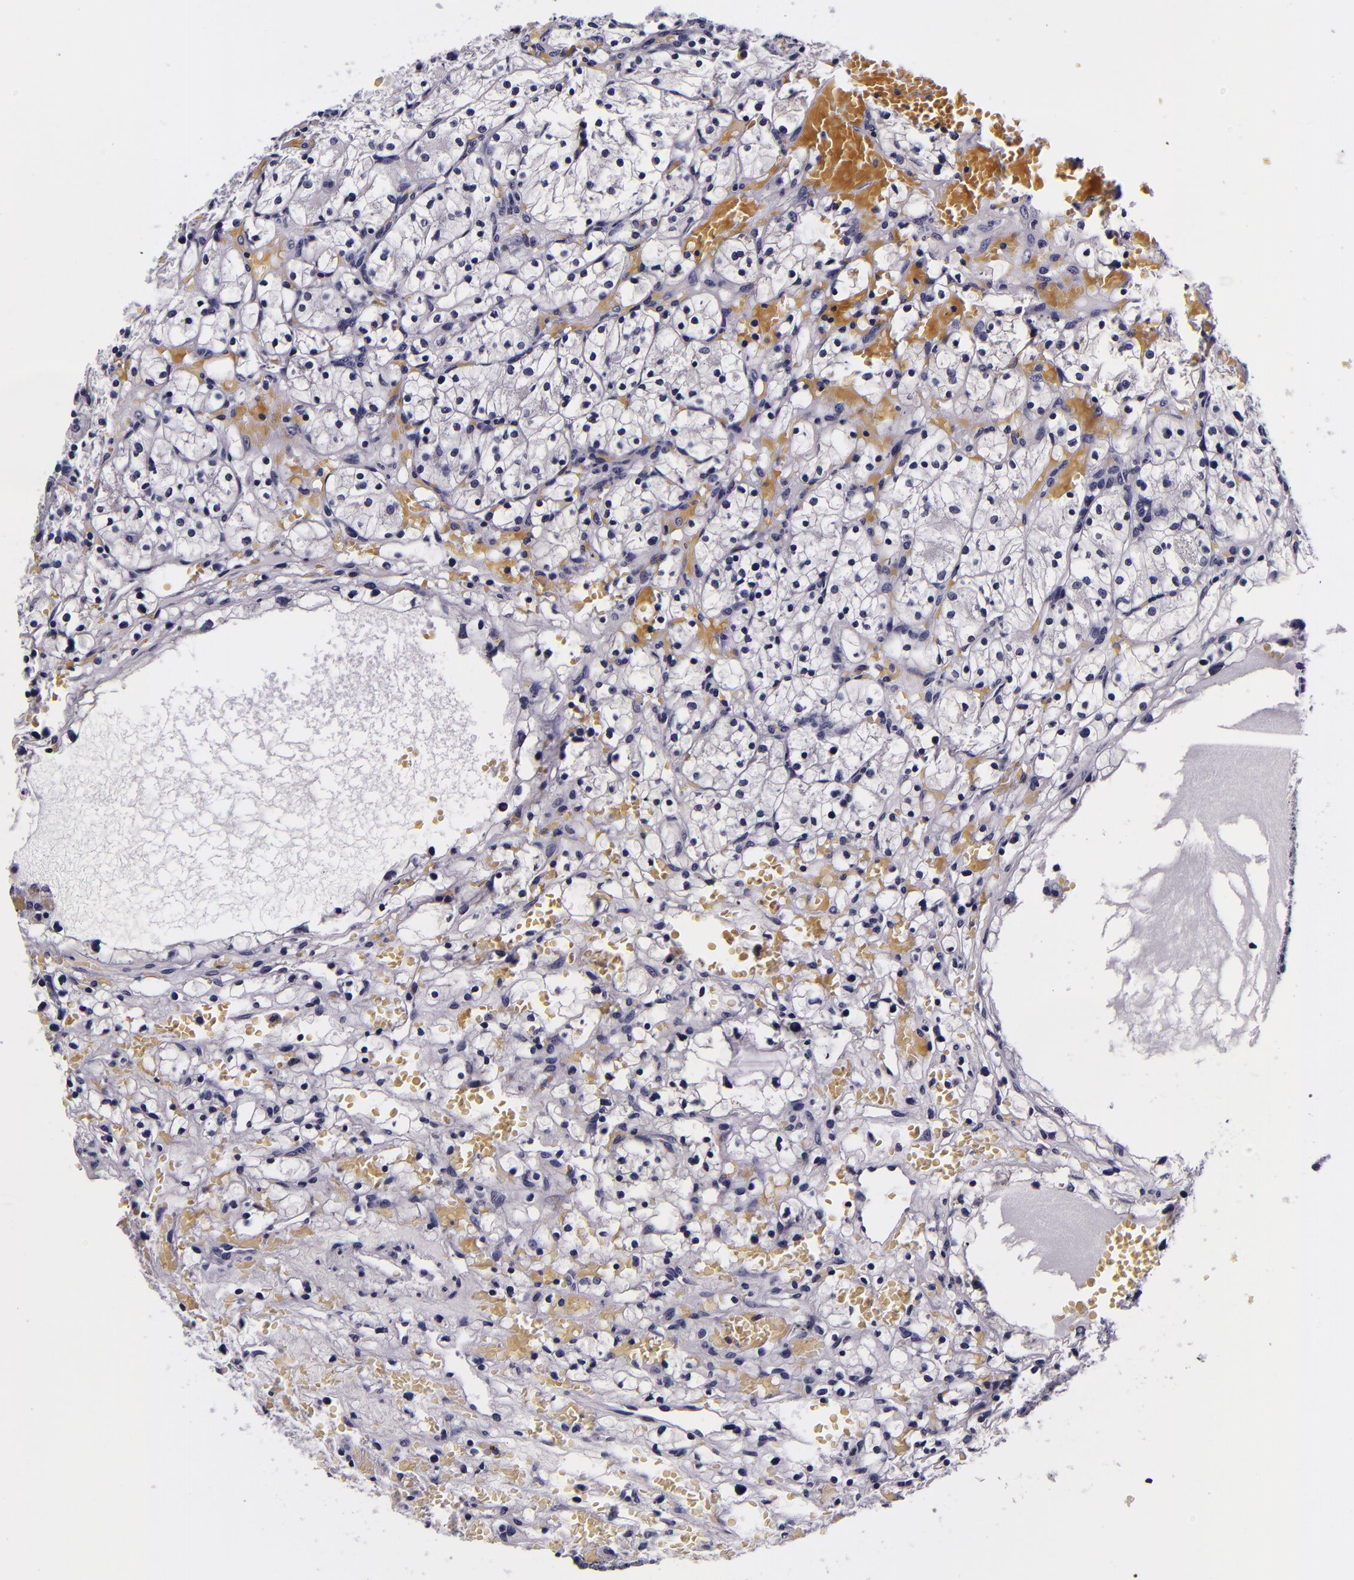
{"staining": {"intensity": "negative", "quantity": "none", "location": "none"}, "tissue": "renal cancer", "cell_type": "Tumor cells", "image_type": "cancer", "snomed": [{"axis": "morphology", "description": "Adenocarcinoma, NOS"}, {"axis": "topography", "description": "Kidney"}], "caption": "Immunohistochemistry image of renal cancer stained for a protein (brown), which exhibits no expression in tumor cells. (DAB IHC, high magnification).", "gene": "FBN1", "patient": {"sex": "female", "age": 60}}